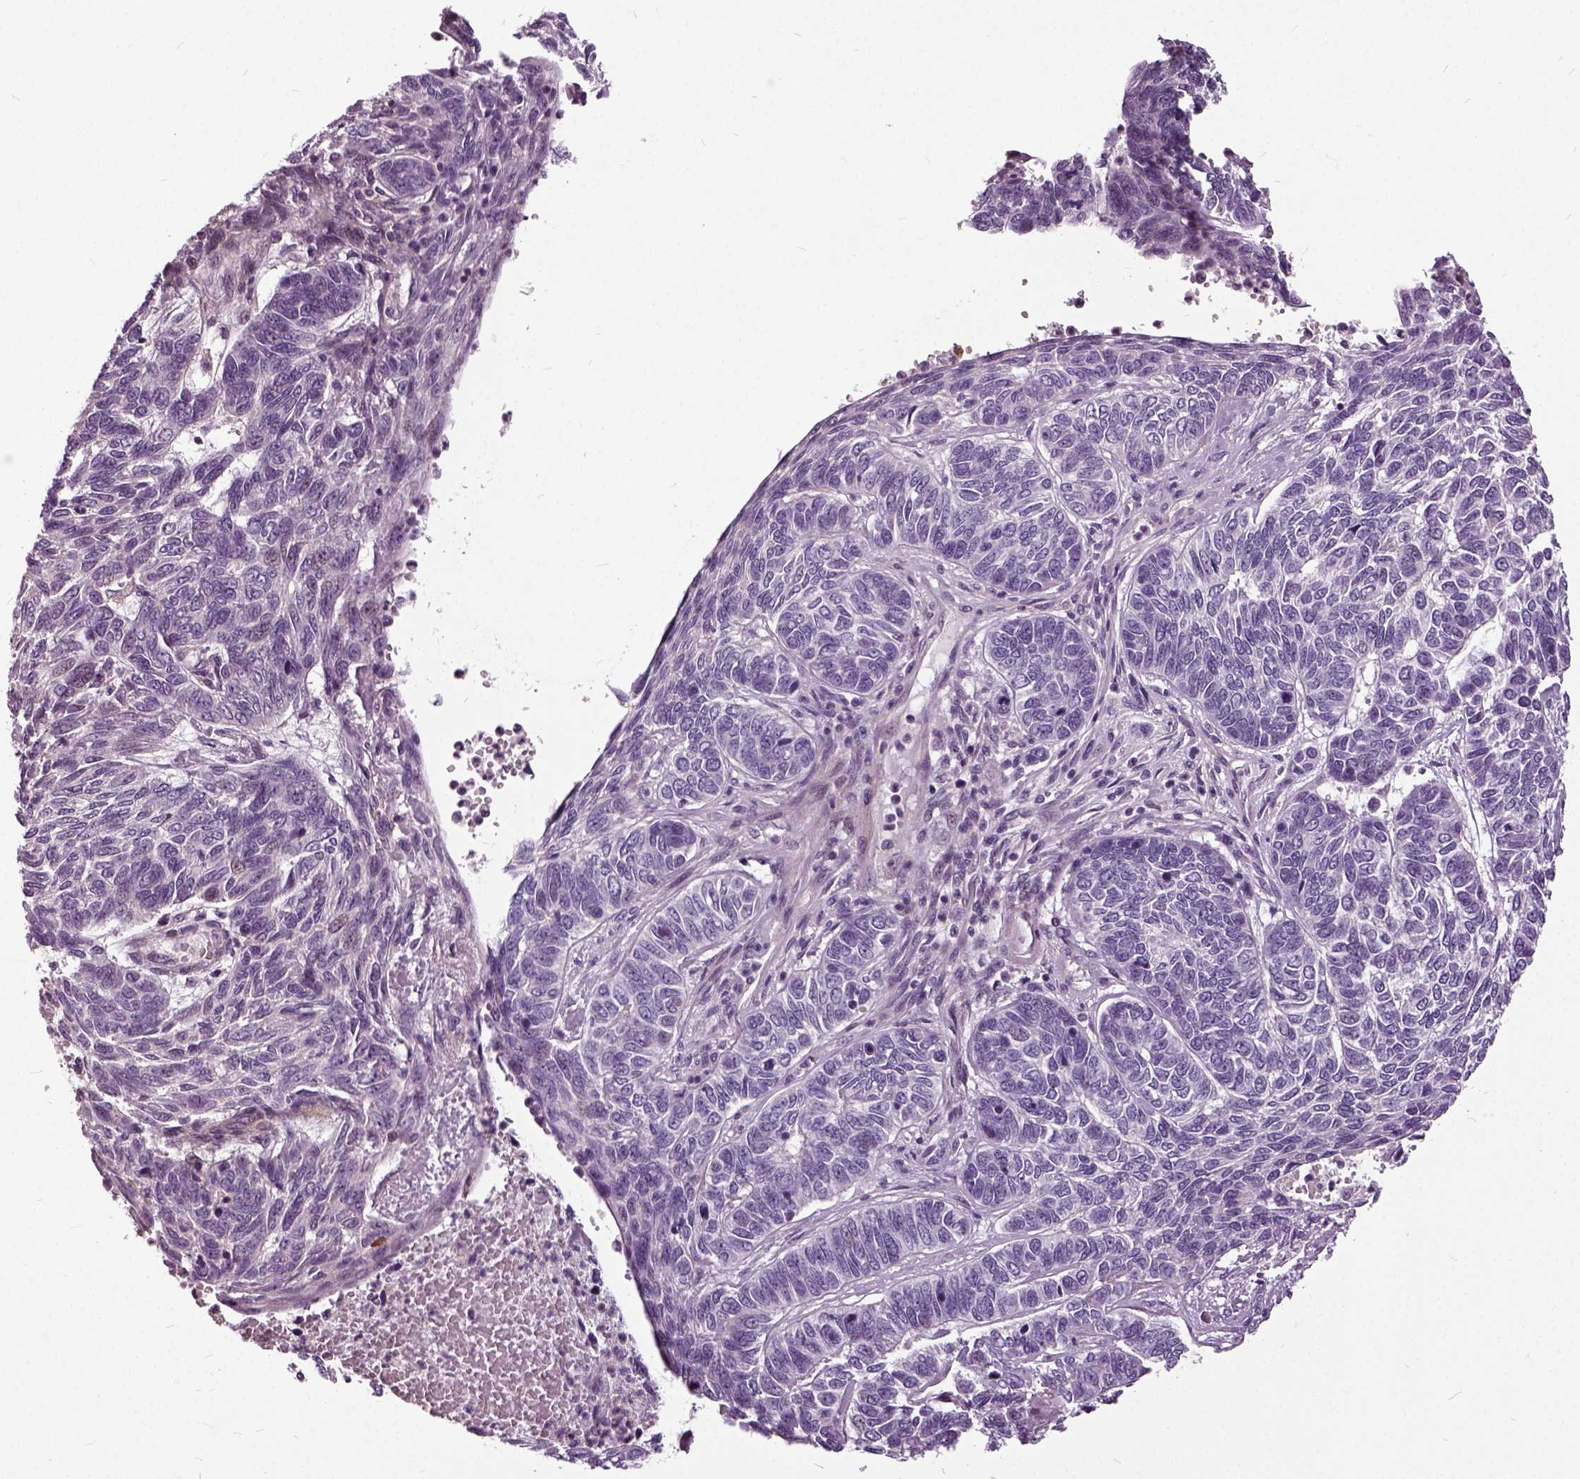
{"staining": {"intensity": "negative", "quantity": "none", "location": "none"}, "tissue": "skin cancer", "cell_type": "Tumor cells", "image_type": "cancer", "snomed": [{"axis": "morphology", "description": "Basal cell carcinoma"}, {"axis": "topography", "description": "Skin"}], "caption": "Immunohistochemistry (IHC) micrograph of neoplastic tissue: human skin cancer (basal cell carcinoma) stained with DAB (3,3'-diaminobenzidine) exhibits no significant protein positivity in tumor cells. (DAB immunohistochemistry (IHC) visualized using brightfield microscopy, high magnification).", "gene": "ILRUN", "patient": {"sex": "female", "age": 65}}